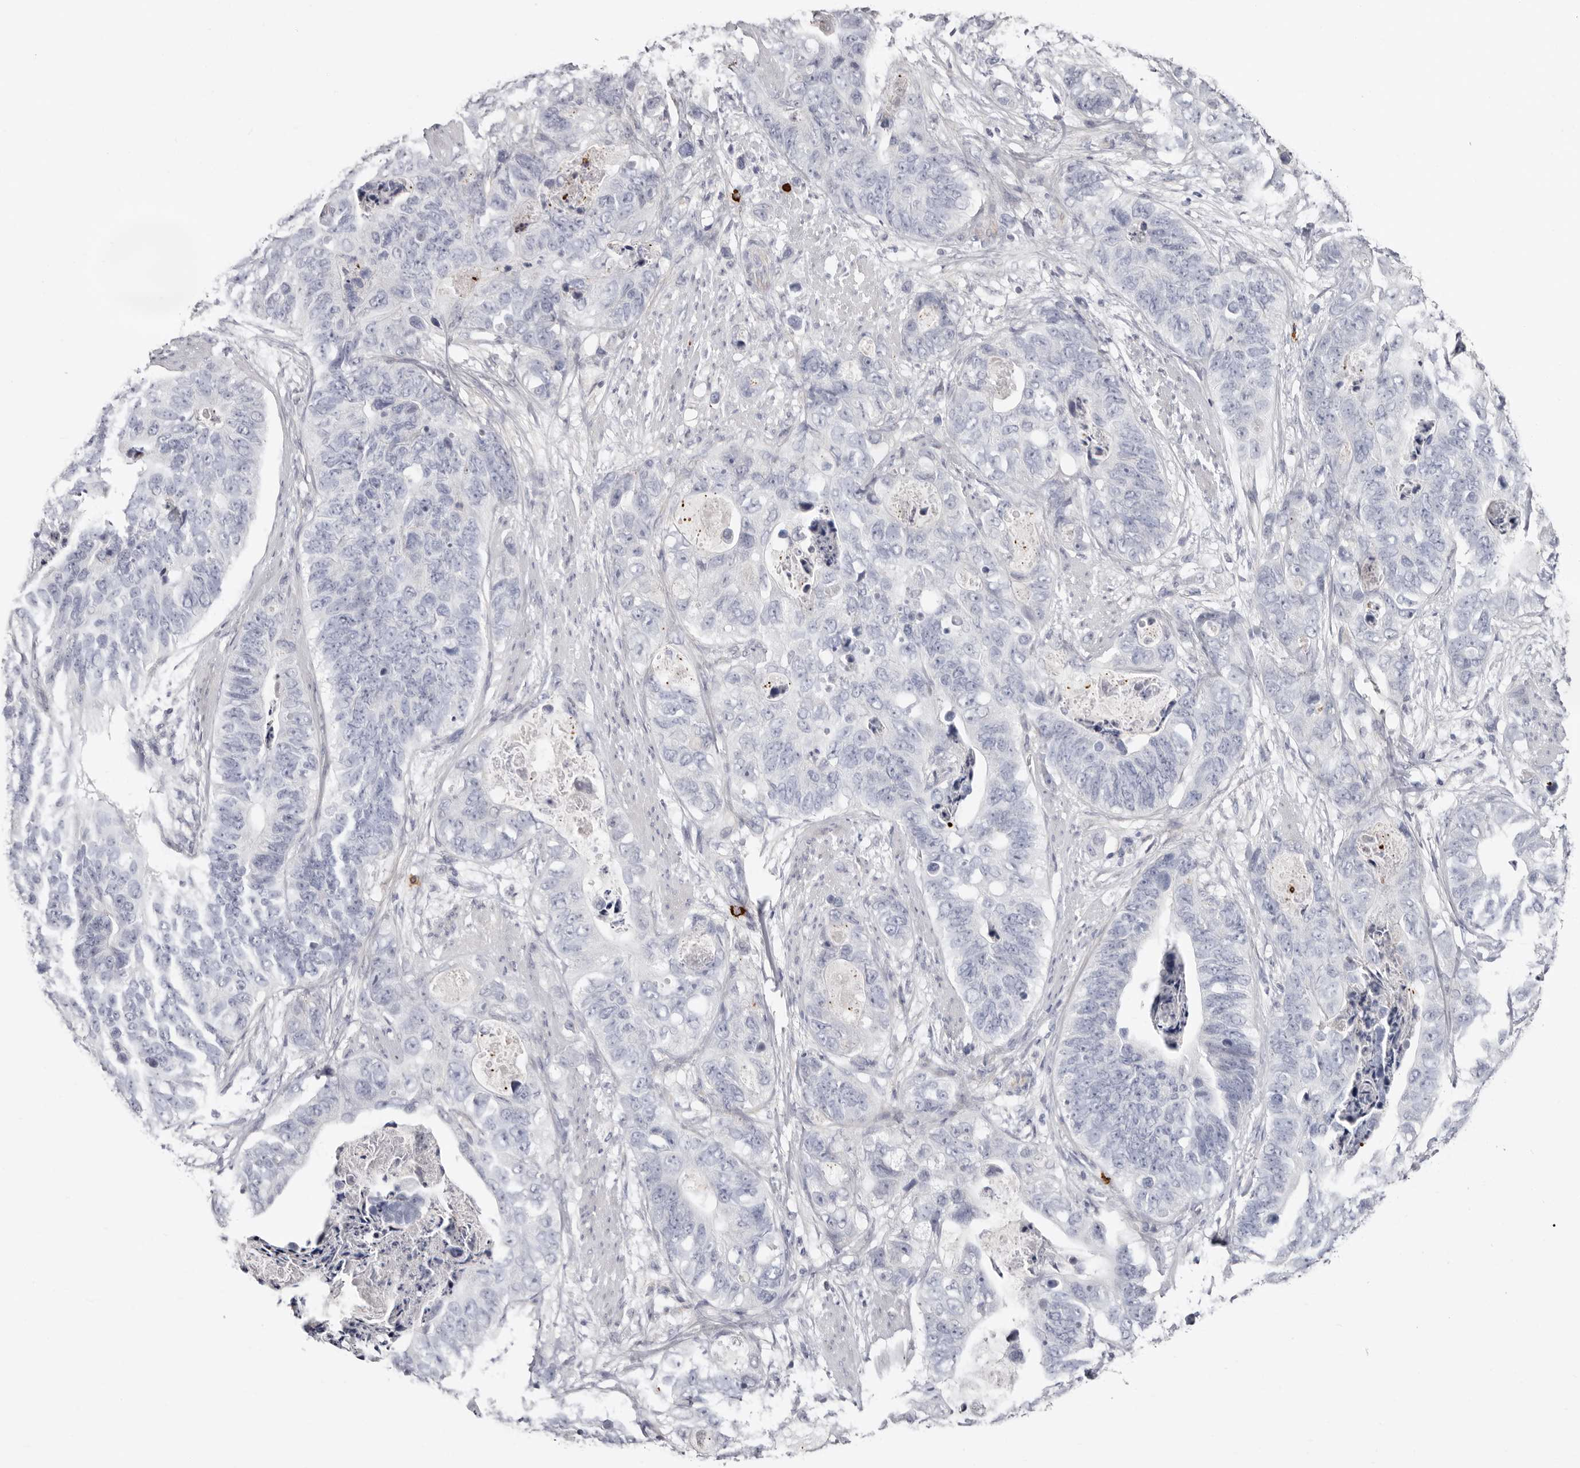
{"staining": {"intensity": "negative", "quantity": "none", "location": "none"}, "tissue": "stomach cancer", "cell_type": "Tumor cells", "image_type": "cancer", "snomed": [{"axis": "morphology", "description": "Adenocarcinoma, NOS"}, {"axis": "topography", "description": "Stomach"}], "caption": "The micrograph demonstrates no staining of tumor cells in stomach cancer.", "gene": "PKDCC", "patient": {"sex": "female", "age": 89}}